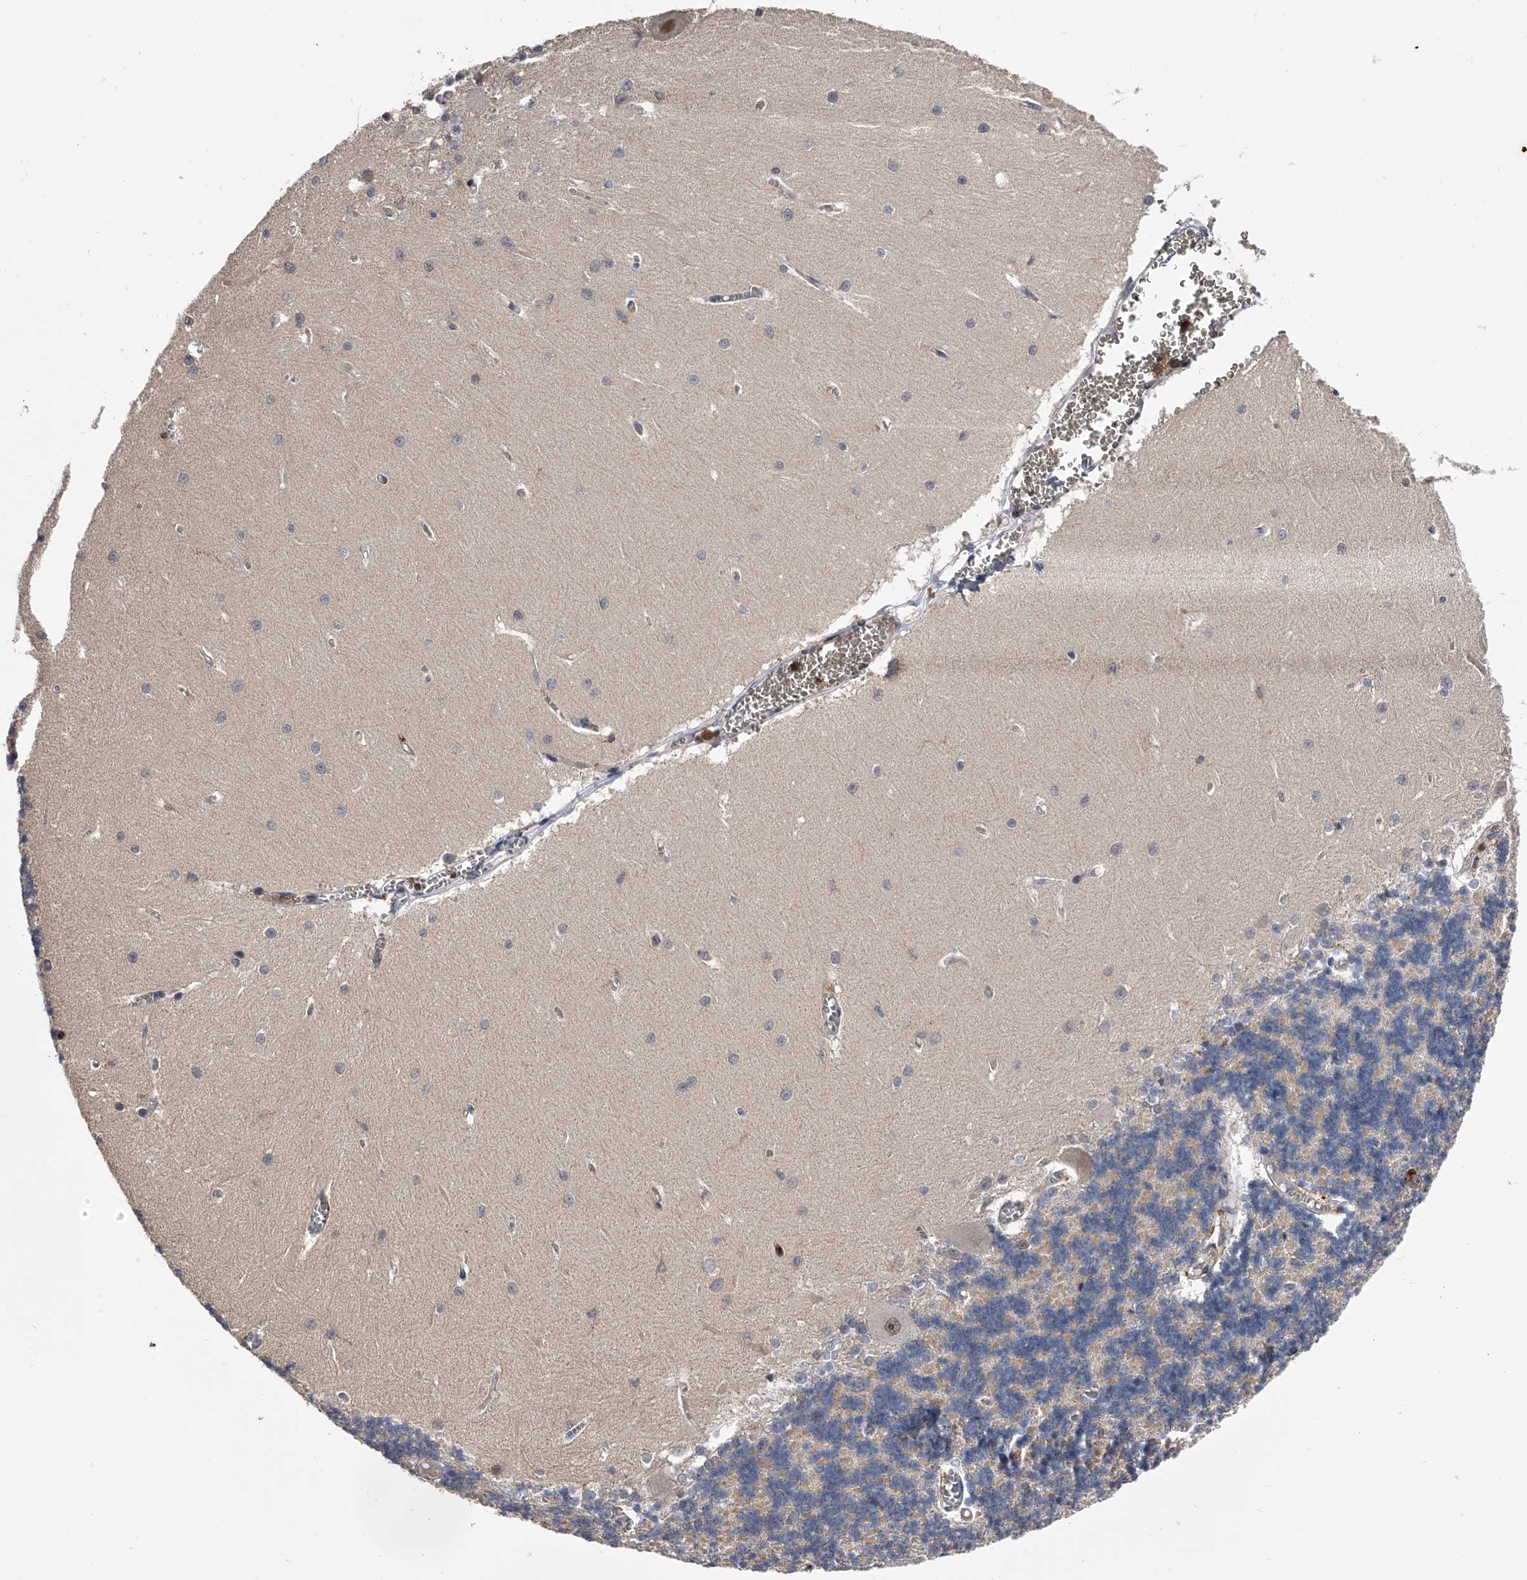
{"staining": {"intensity": "negative", "quantity": "none", "location": "none"}, "tissue": "cerebellum", "cell_type": "Cells in granular layer", "image_type": "normal", "snomed": [{"axis": "morphology", "description": "Normal tissue, NOS"}, {"axis": "topography", "description": "Cerebellum"}], "caption": "Cells in granular layer are negative for protein expression in unremarkable human cerebellum. The staining is performed using DAB brown chromogen with nuclei counter-stained in using hematoxylin.", "gene": "PAN3", "patient": {"sex": "male", "age": 37}}